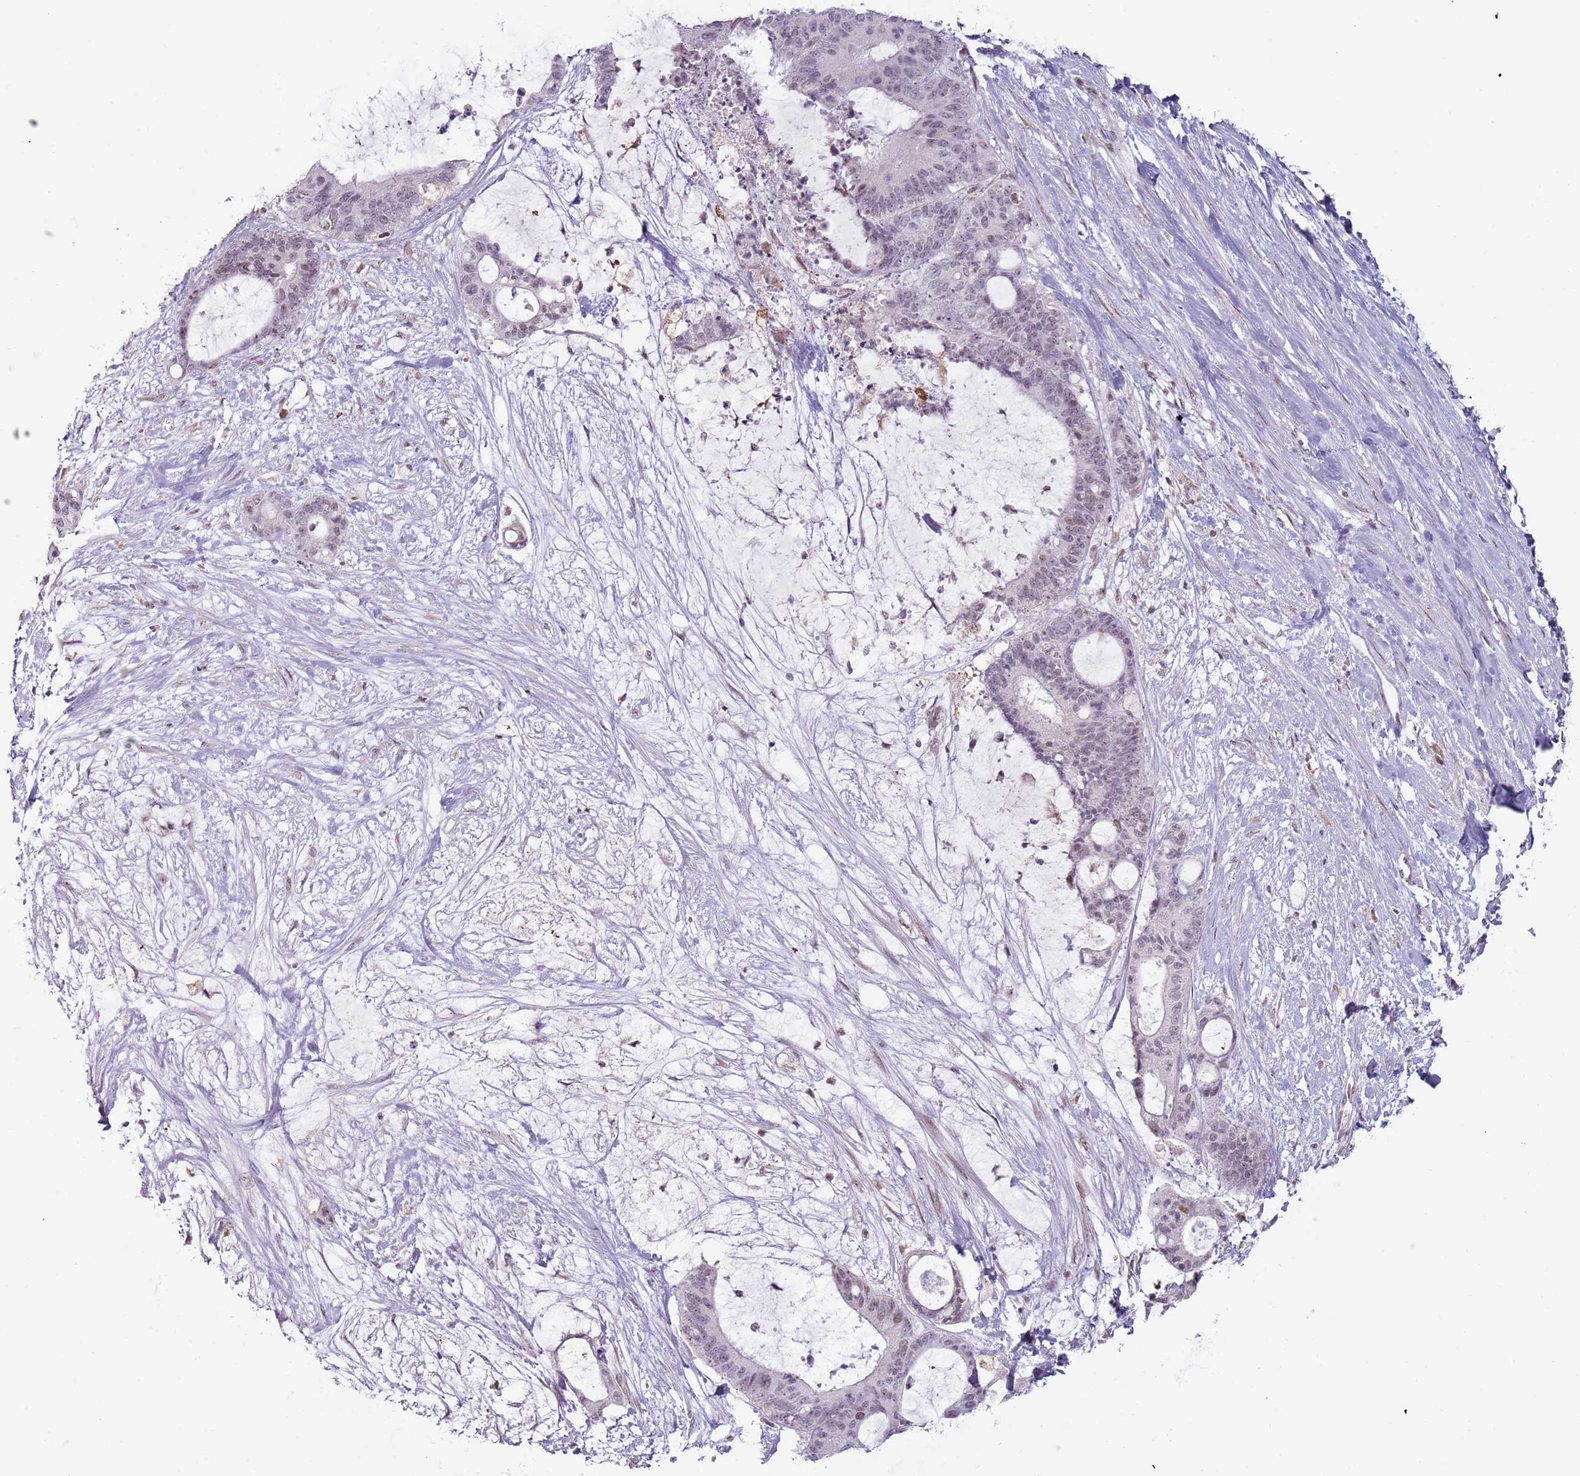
{"staining": {"intensity": "weak", "quantity": "<25%", "location": "nuclear"}, "tissue": "liver cancer", "cell_type": "Tumor cells", "image_type": "cancer", "snomed": [{"axis": "morphology", "description": "Normal tissue, NOS"}, {"axis": "morphology", "description": "Cholangiocarcinoma"}, {"axis": "topography", "description": "Liver"}, {"axis": "topography", "description": "Peripheral nerve tissue"}], "caption": "Human liver cancer (cholangiocarcinoma) stained for a protein using immunohistochemistry (IHC) exhibits no staining in tumor cells.", "gene": "REXO4", "patient": {"sex": "female", "age": 73}}